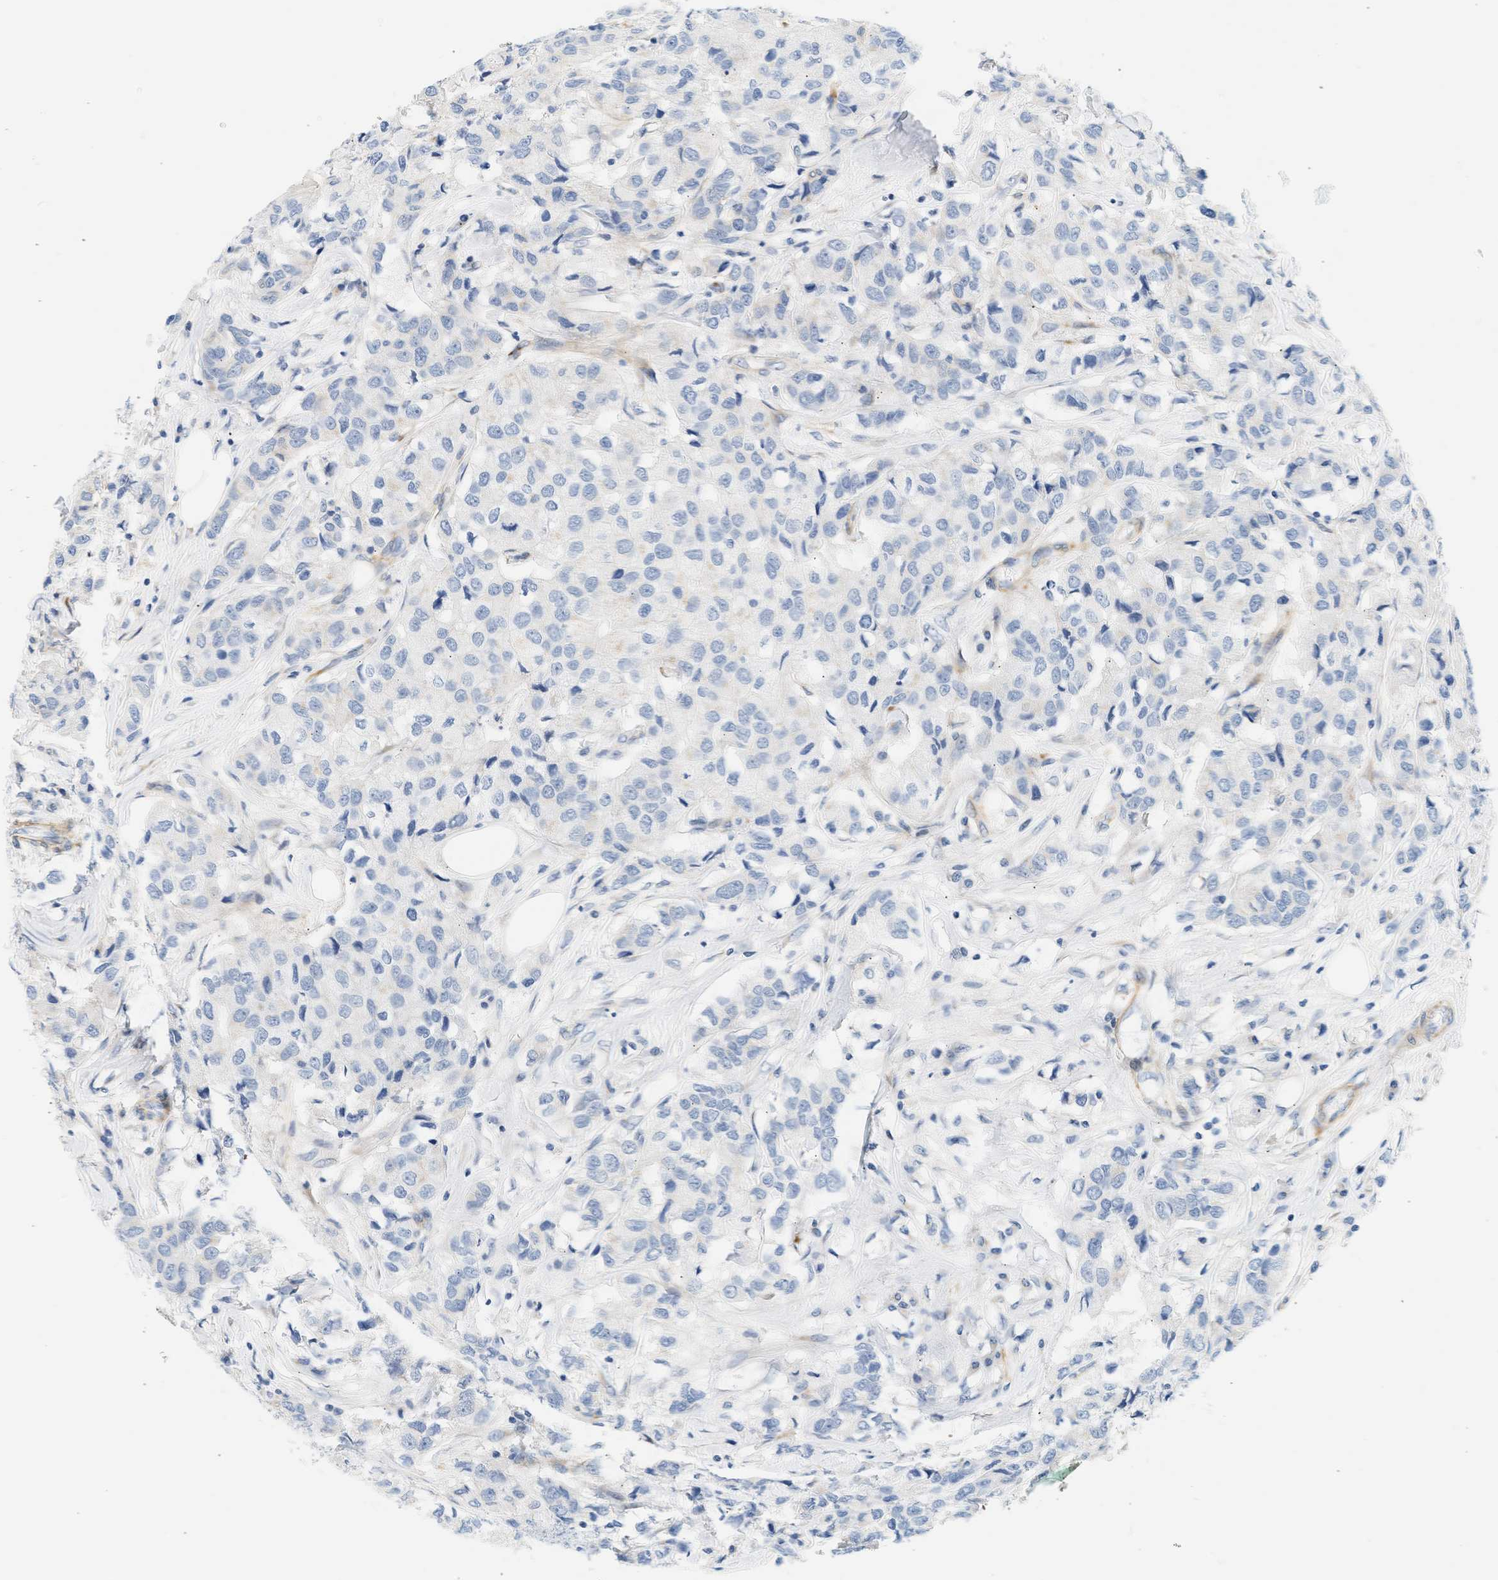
{"staining": {"intensity": "negative", "quantity": "none", "location": "none"}, "tissue": "breast cancer", "cell_type": "Tumor cells", "image_type": "cancer", "snomed": [{"axis": "morphology", "description": "Duct carcinoma"}, {"axis": "topography", "description": "Breast"}], "caption": "Immunohistochemistry micrograph of breast infiltrating ductal carcinoma stained for a protein (brown), which shows no staining in tumor cells. The staining was performed using DAB to visualize the protein expression in brown, while the nuclei were stained in blue with hematoxylin (Magnification: 20x).", "gene": "SLC30A7", "patient": {"sex": "female", "age": 80}}